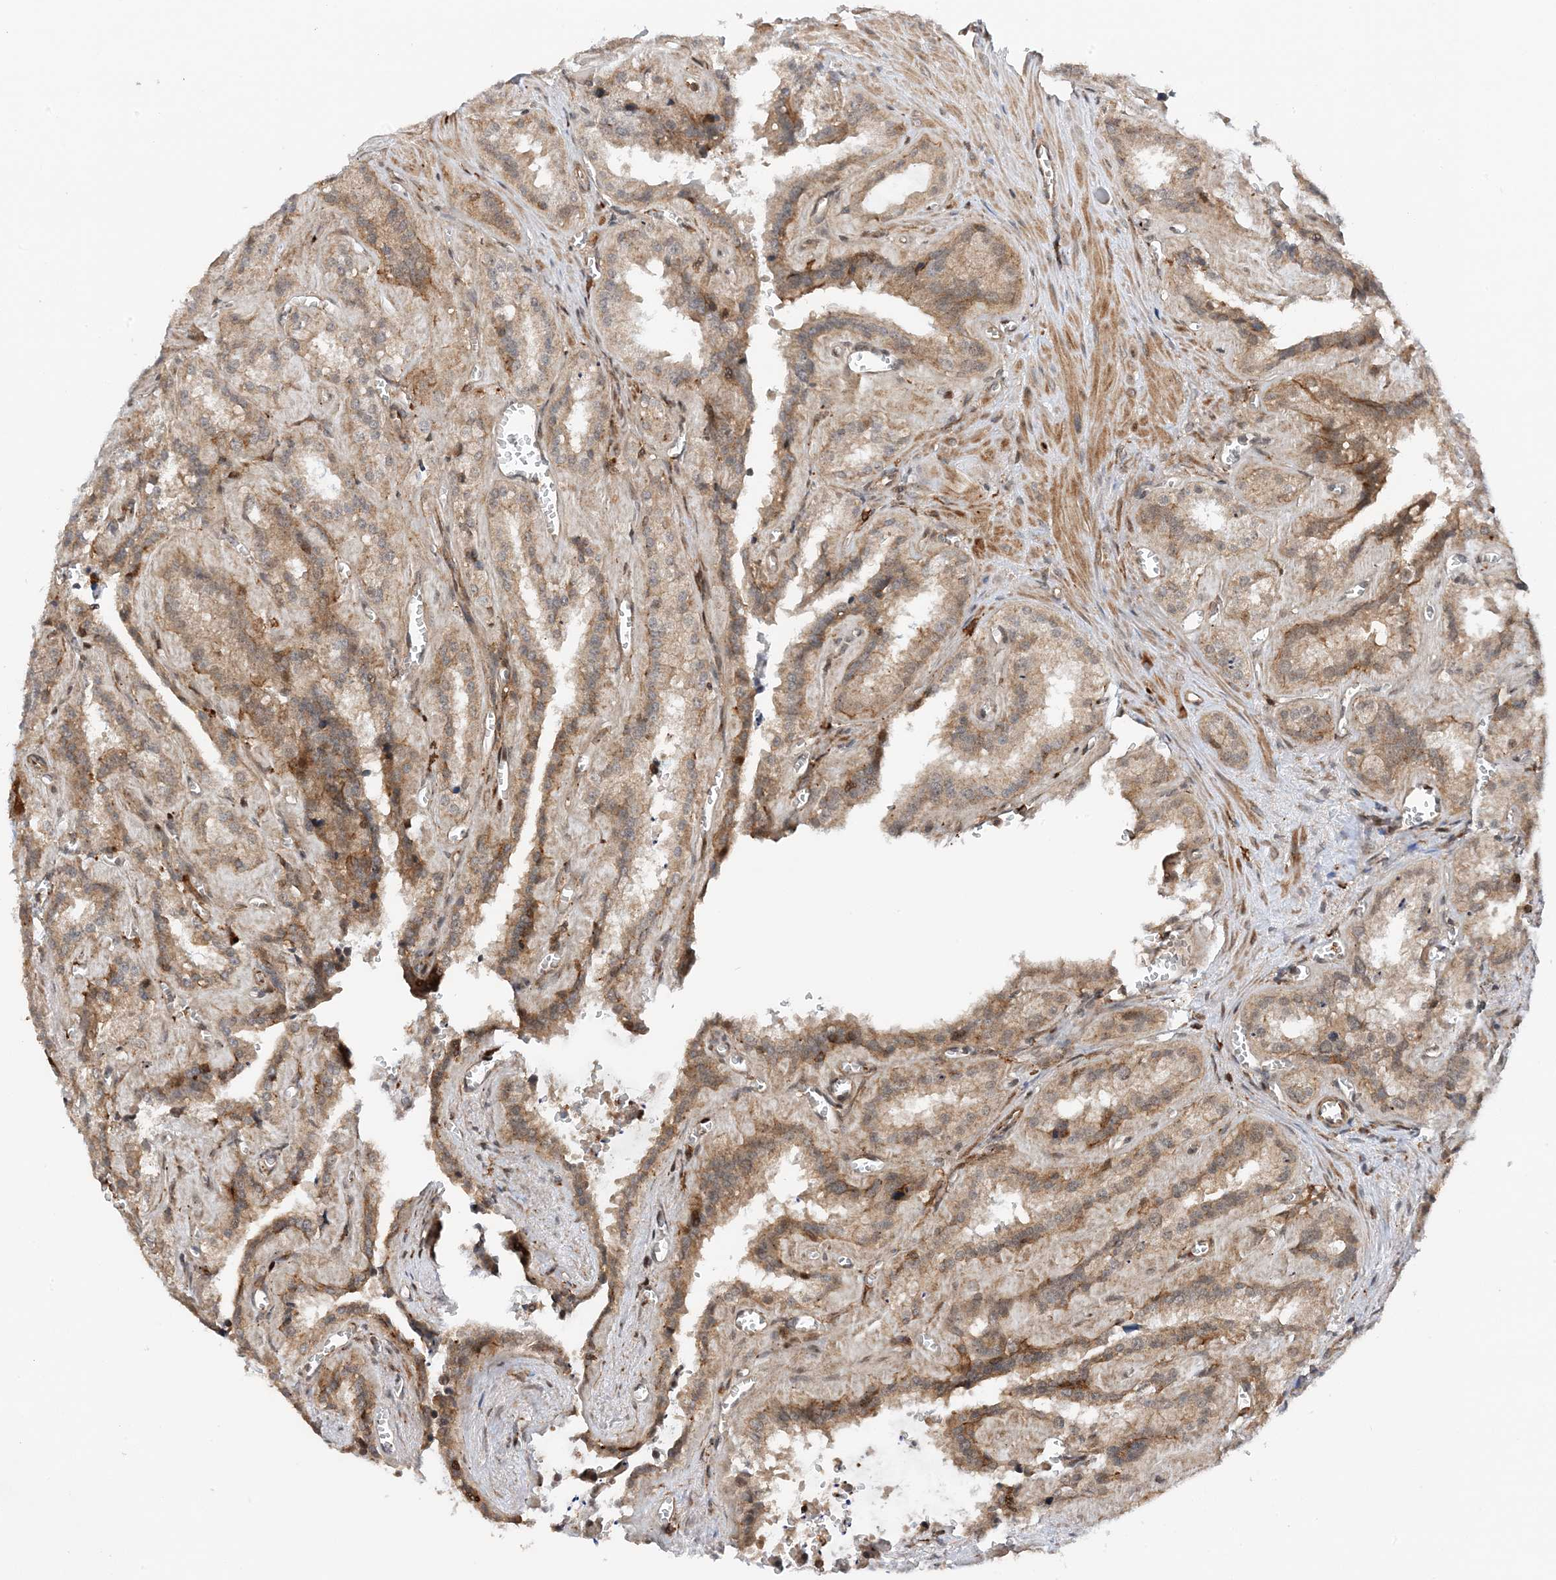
{"staining": {"intensity": "moderate", "quantity": ">75%", "location": "cytoplasmic/membranous"}, "tissue": "seminal vesicle", "cell_type": "Glandular cells", "image_type": "normal", "snomed": [{"axis": "morphology", "description": "Normal tissue, NOS"}, {"axis": "topography", "description": "Prostate"}, {"axis": "topography", "description": "Seminal veicle"}], "caption": "Unremarkable seminal vesicle was stained to show a protein in brown. There is medium levels of moderate cytoplasmic/membranous expression in about >75% of glandular cells. (DAB IHC, brown staining for protein, blue staining for nuclei).", "gene": "TATDN3", "patient": {"sex": "male", "age": 59}}